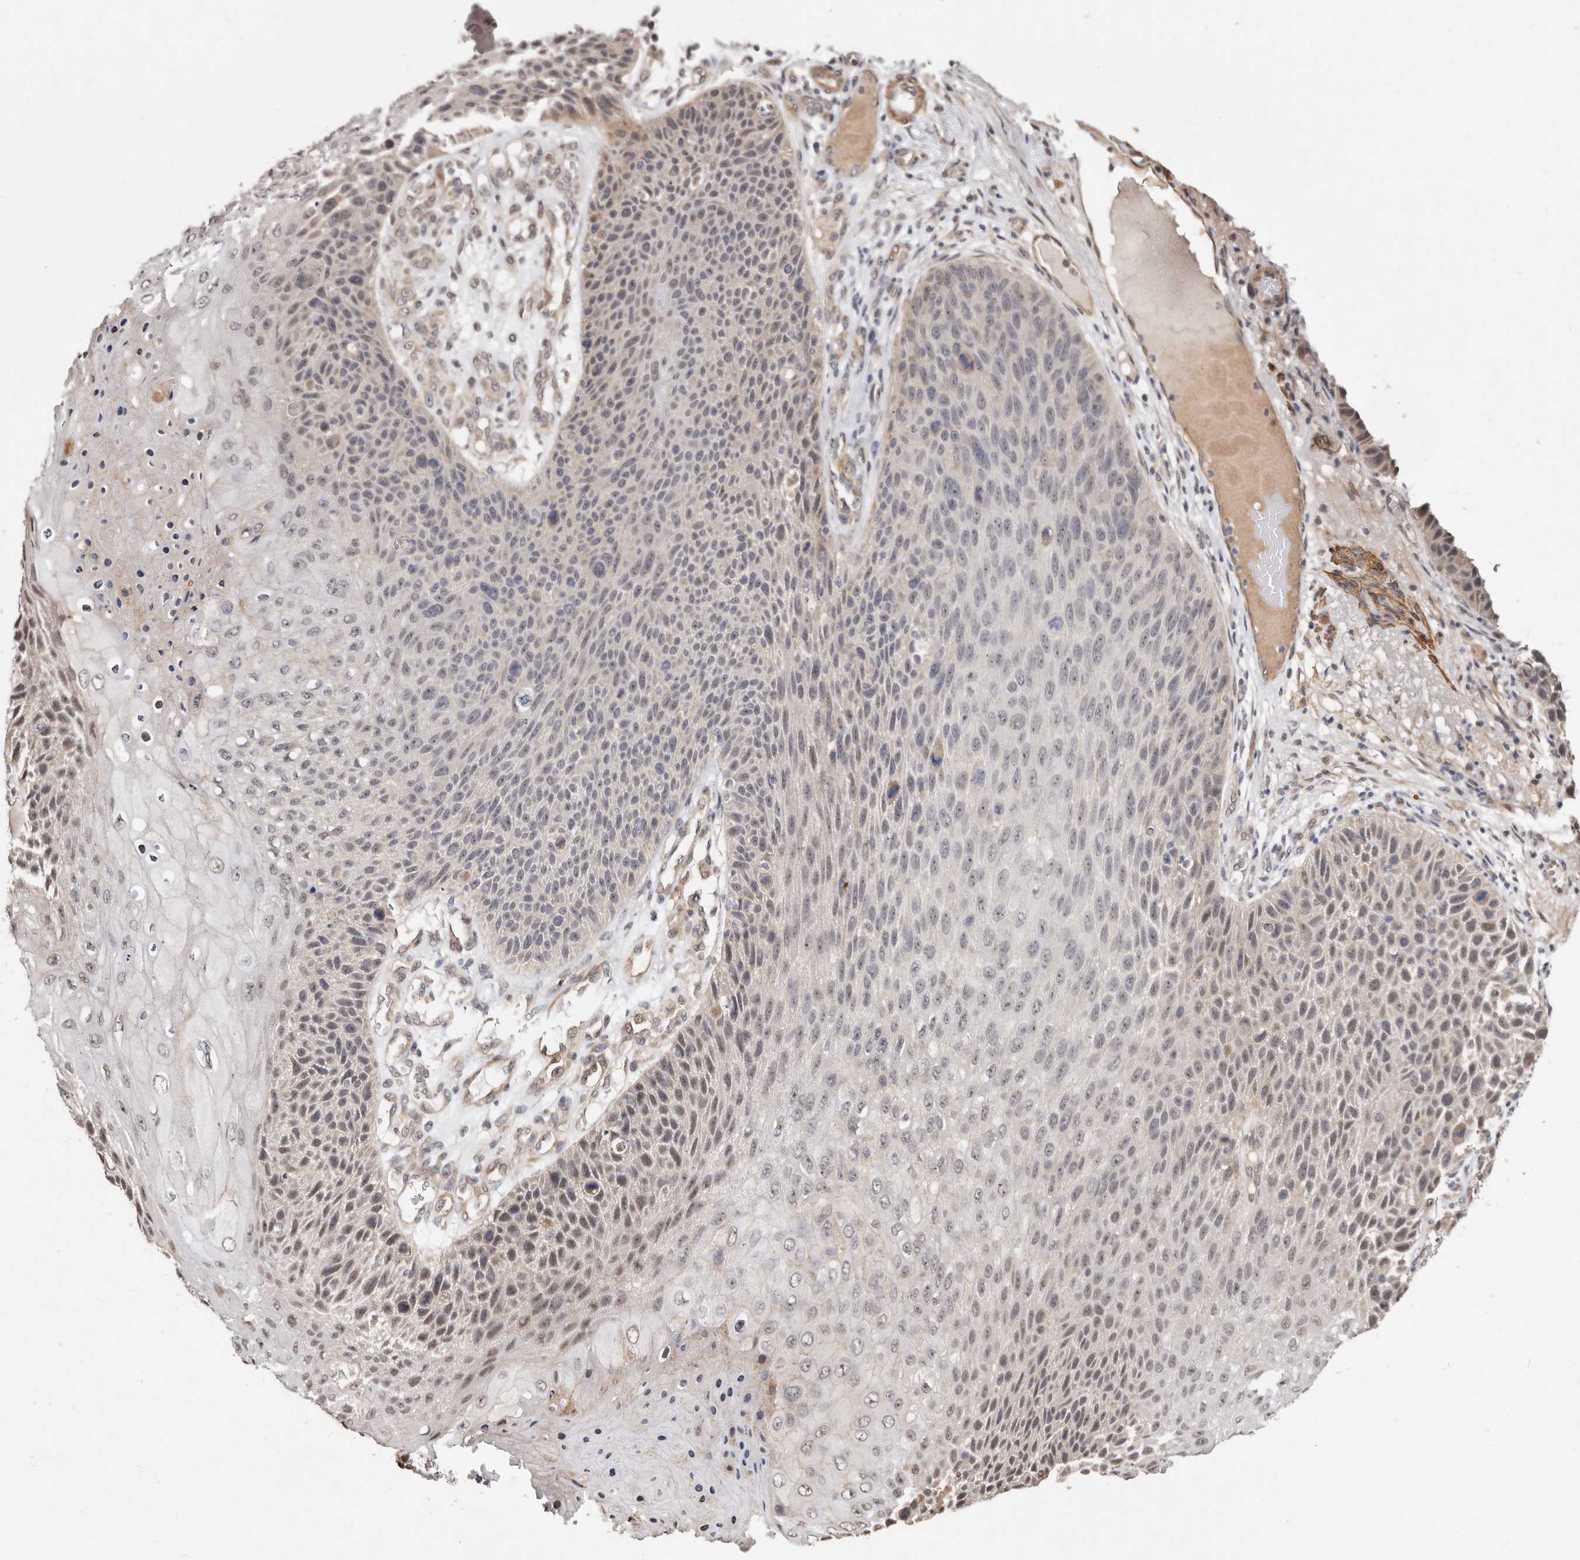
{"staining": {"intensity": "weak", "quantity": "<25%", "location": "cytoplasmic/membranous"}, "tissue": "skin cancer", "cell_type": "Tumor cells", "image_type": "cancer", "snomed": [{"axis": "morphology", "description": "Squamous cell carcinoma, NOS"}, {"axis": "topography", "description": "Skin"}], "caption": "High power microscopy histopathology image of an immunohistochemistry histopathology image of skin cancer (squamous cell carcinoma), revealing no significant expression in tumor cells.", "gene": "TRIP13", "patient": {"sex": "female", "age": 88}}